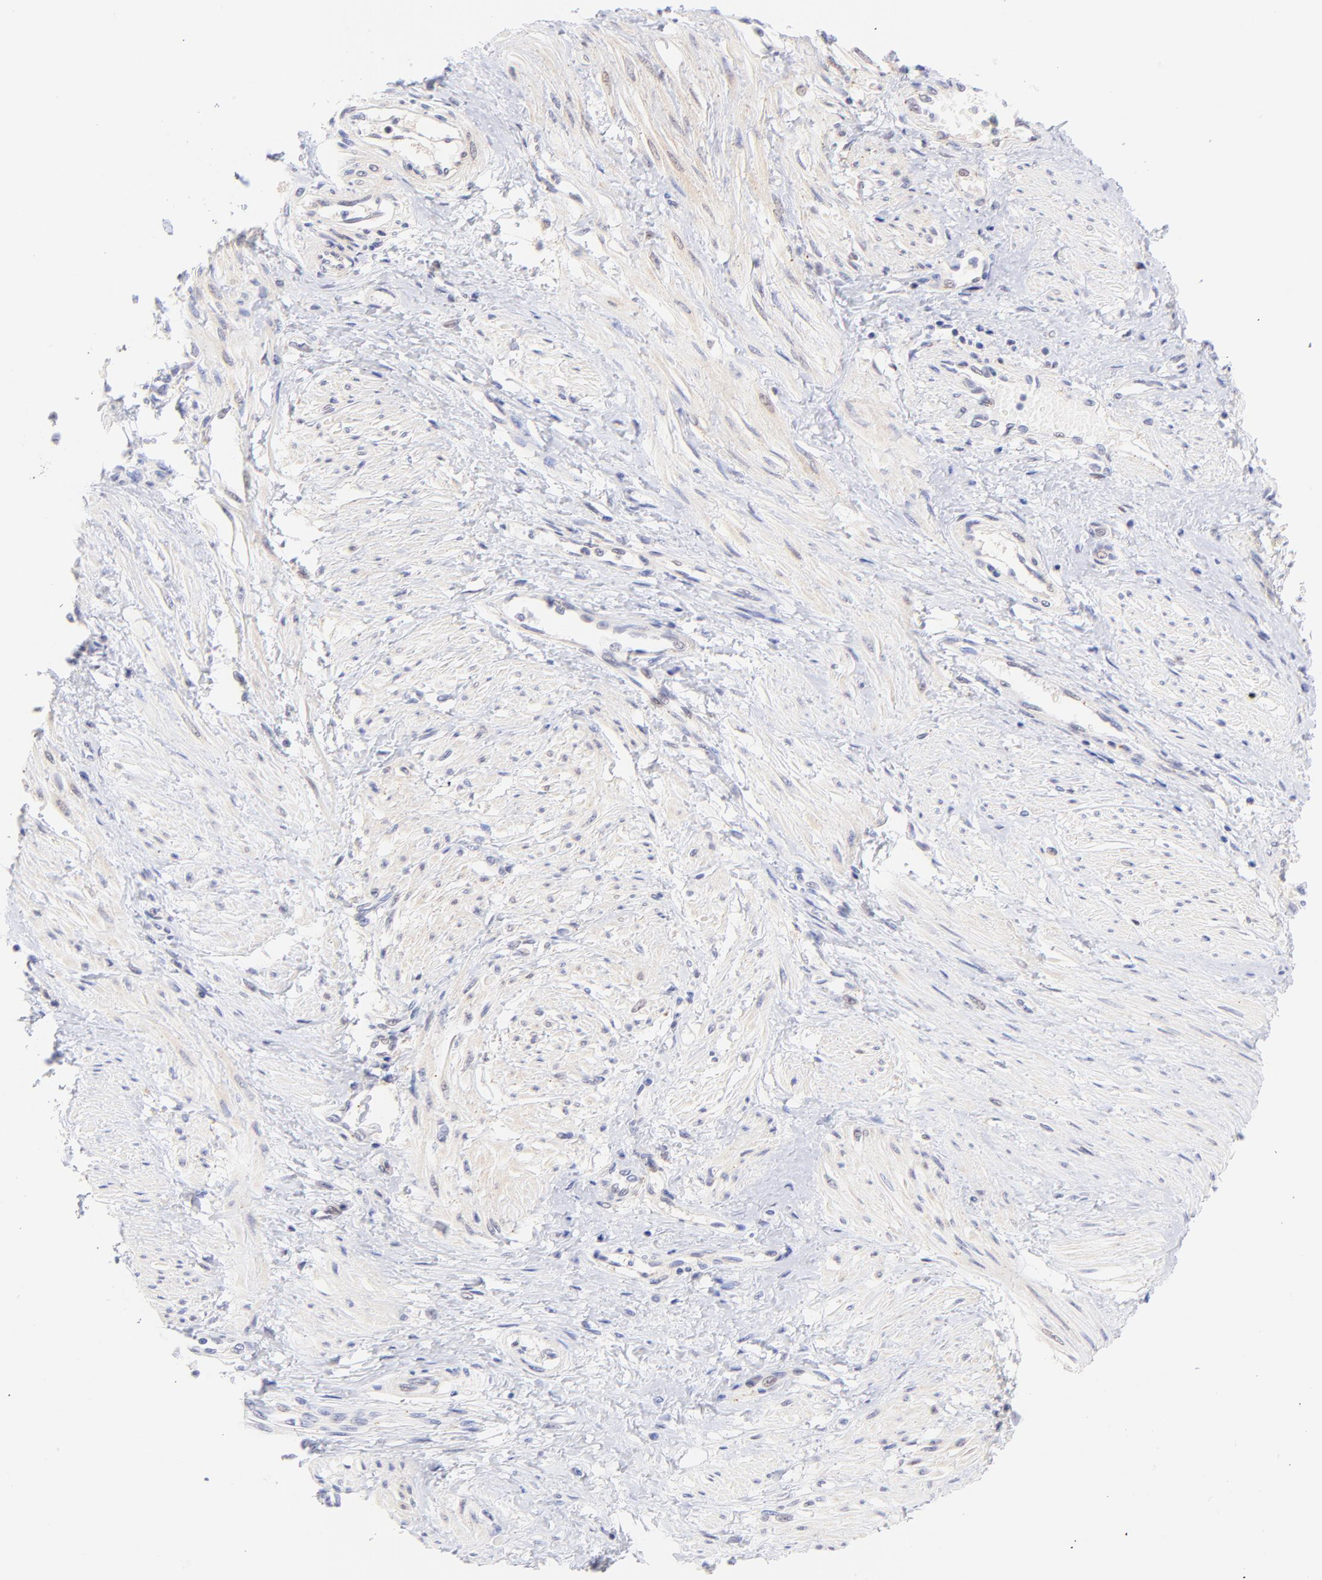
{"staining": {"intensity": "weak", "quantity": "<25%", "location": "nuclear"}, "tissue": "smooth muscle", "cell_type": "Smooth muscle cells", "image_type": "normal", "snomed": [{"axis": "morphology", "description": "Normal tissue, NOS"}, {"axis": "topography", "description": "Smooth muscle"}, {"axis": "topography", "description": "Uterus"}], "caption": "Photomicrograph shows no protein staining in smooth muscle cells of unremarkable smooth muscle. The staining was performed using DAB to visualize the protein expression in brown, while the nuclei were stained in blue with hematoxylin (Magnification: 20x).", "gene": "PBDC1", "patient": {"sex": "female", "age": 39}}